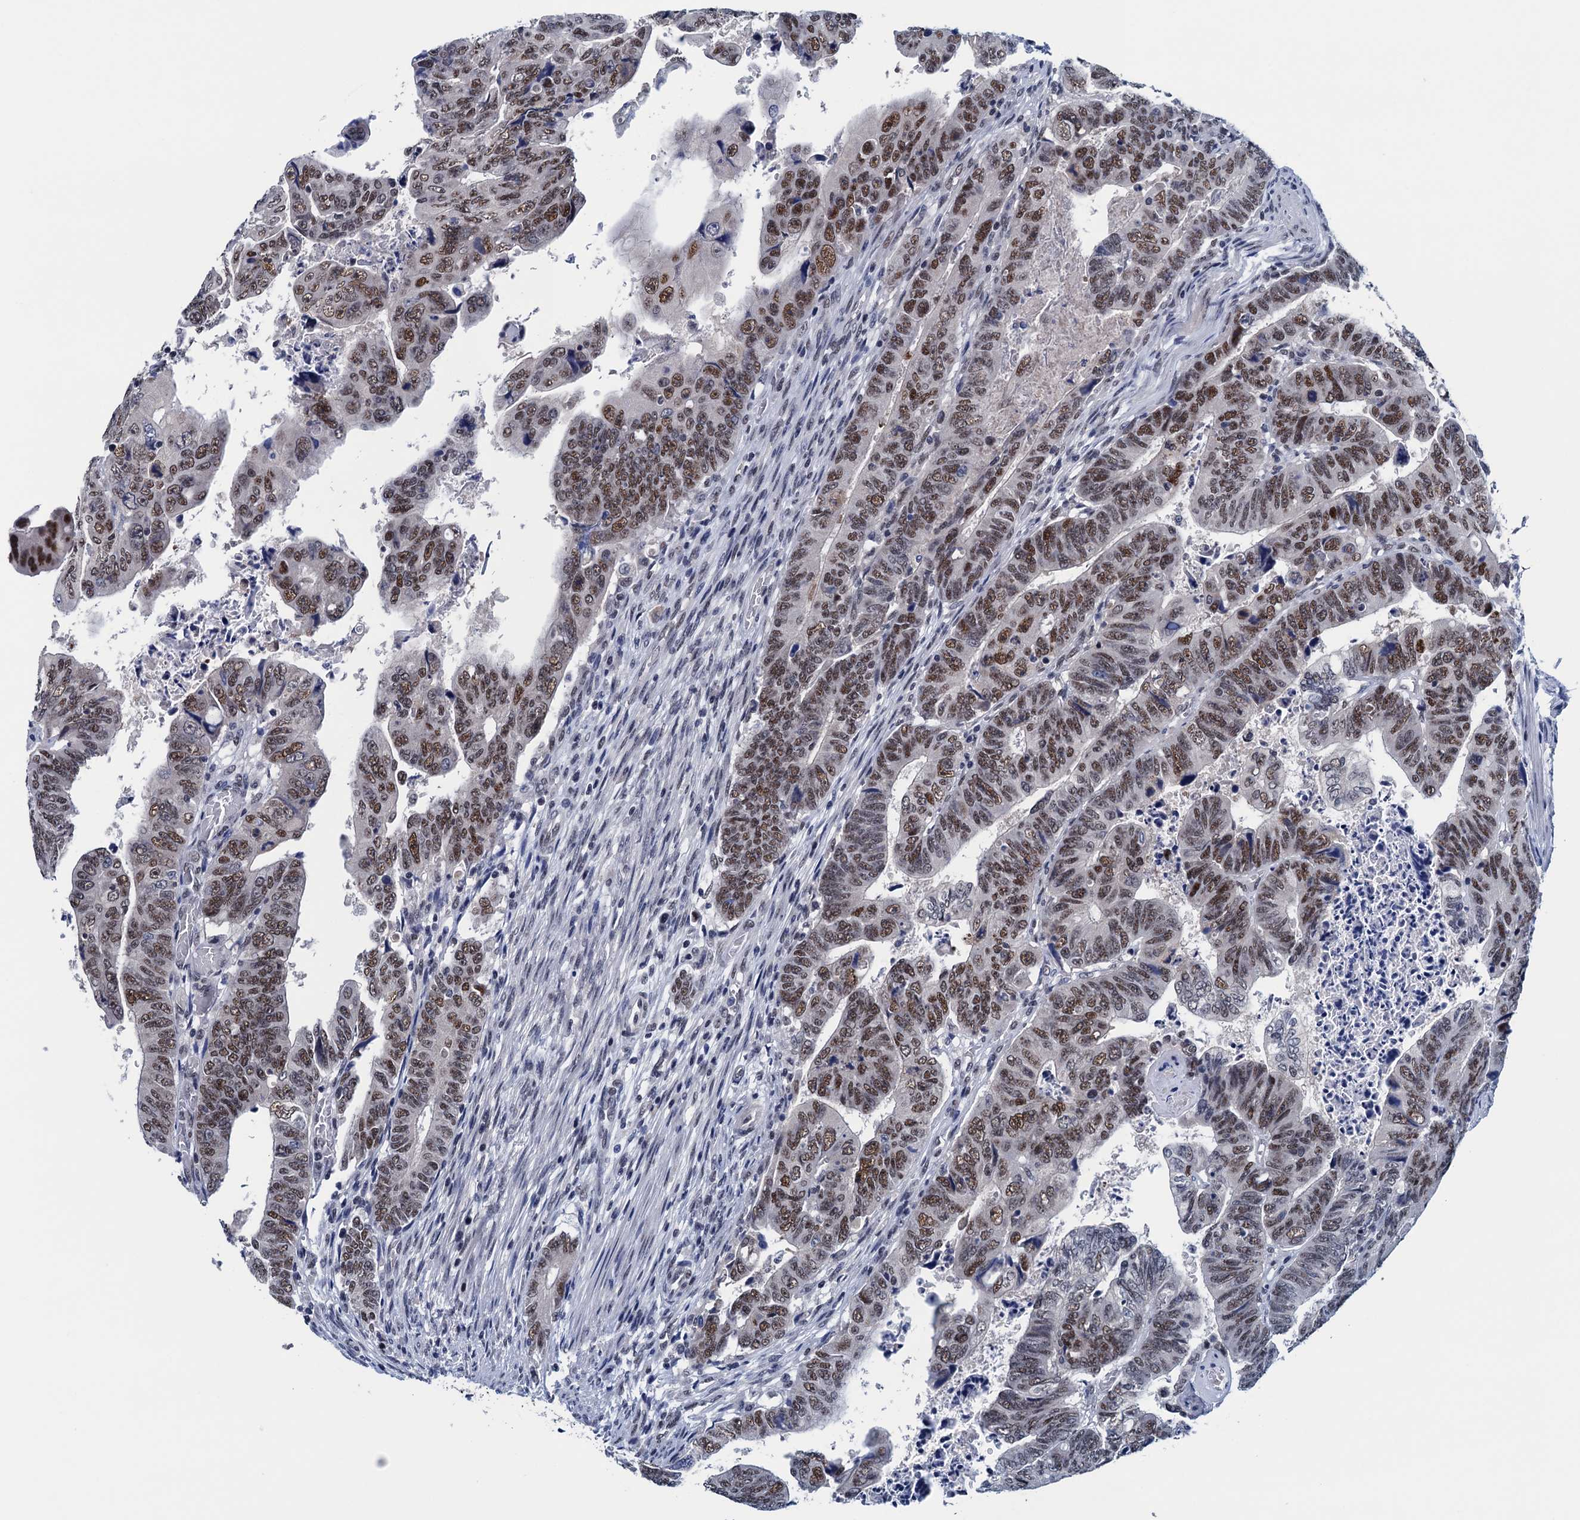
{"staining": {"intensity": "moderate", "quantity": ">75%", "location": "nuclear"}, "tissue": "colorectal cancer", "cell_type": "Tumor cells", "image_type": "cancer", "snomed": [{"axis": "morphology", "description": "Normal tissue, NOS"}, {"axis": "morphology", "description": "Adenocarcinoma, NOS"}, {"axis": "topography", "description": "Rectum"}], "caption": "A brown stain shows moderate nuclear positivity of a protein in human colorectal adenocarcinoma tumor cells.", "gene": "FNBP4", "patient": {"sex": "female", "age": 65}}